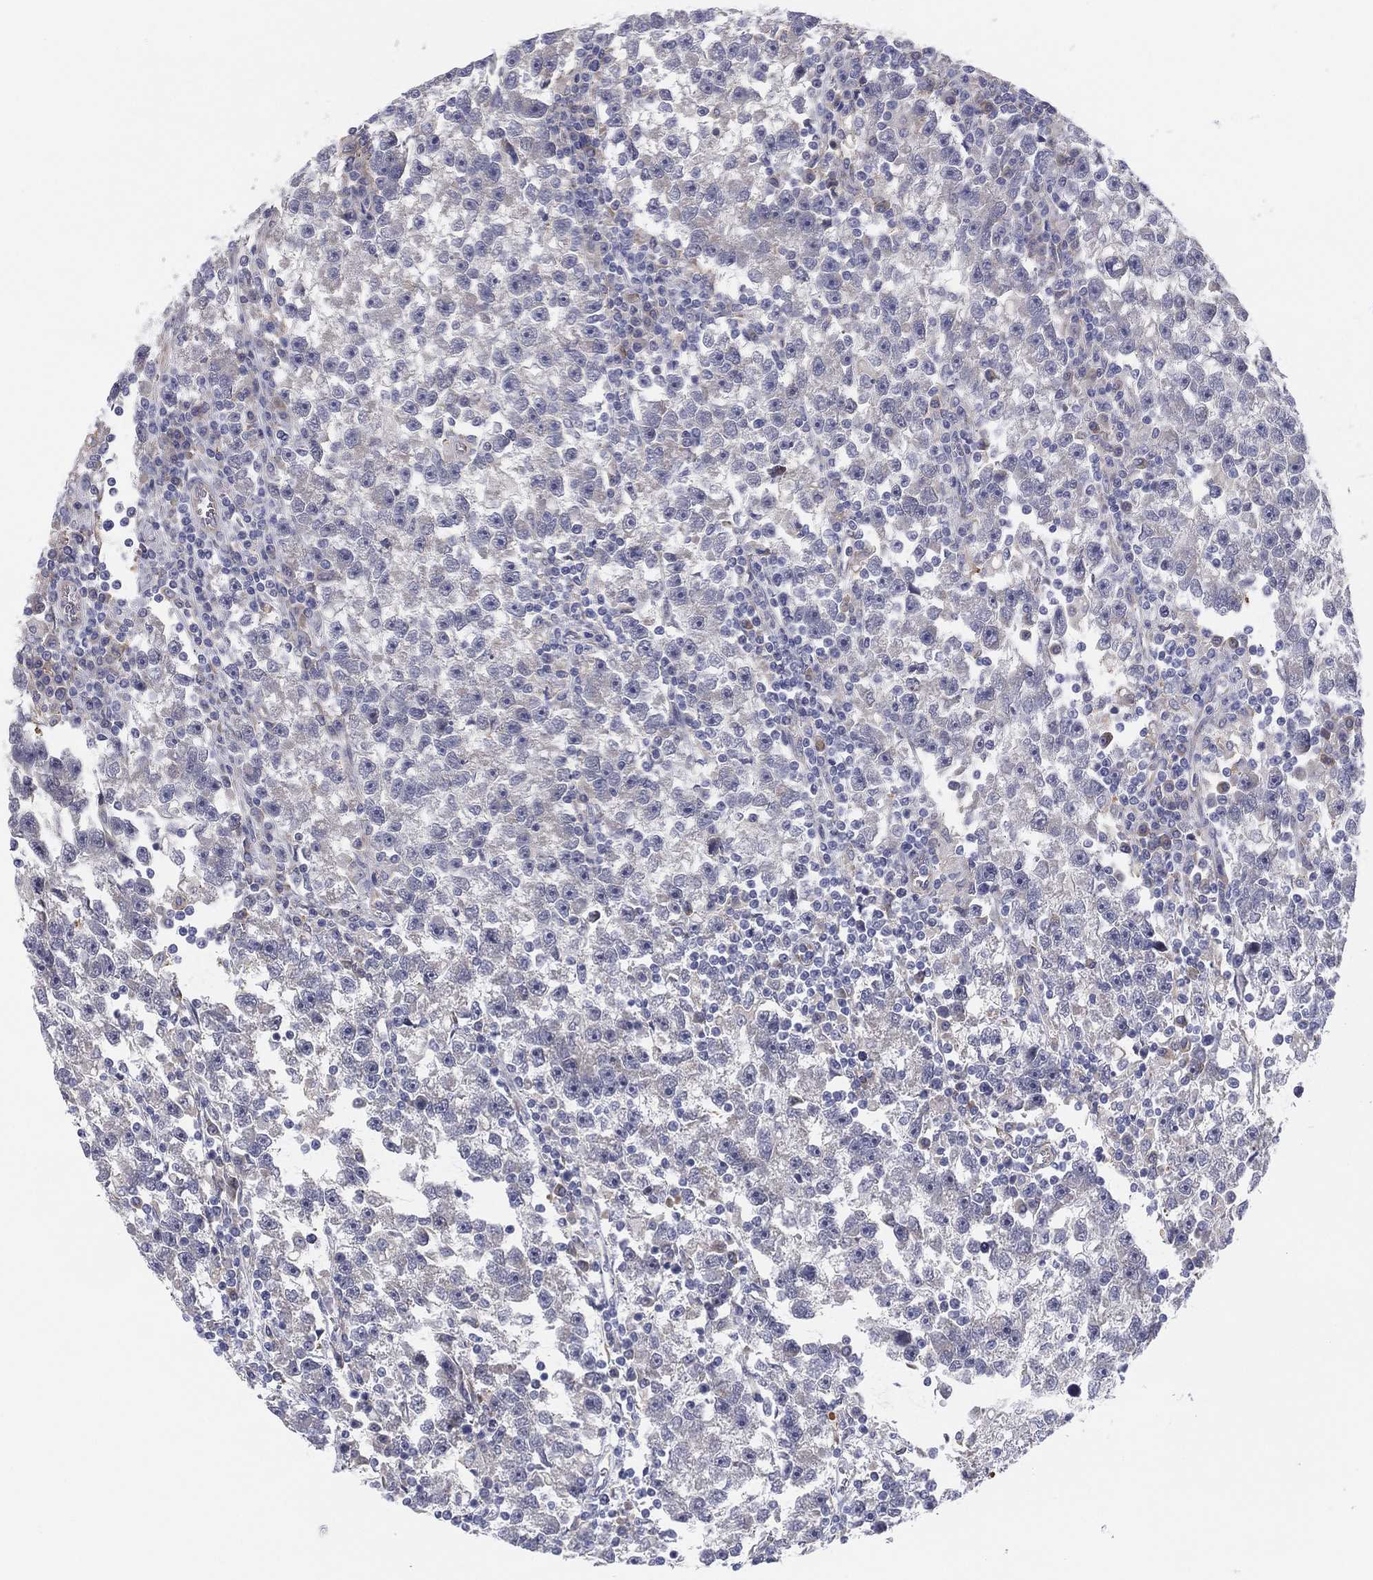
{"staining": {"intensity": "negative", "quantity": "none", "location": "none"}, "tissue": "testis cancer", "cell_type": "Tumor cells", "image_type": "cancer", "snomed": [{"axis": "morphology", "description": "Seminoma, NOS"}, {"axis": "topography", "description": "Testis"}], "caption": "DAB (3,3'-diaminobenzidine) immunohistochemical staining of seminoma (testis) shows no significant positivity in tumor cells. Nuclei are stained in blue.", "gene": "MLF1", "patient": {"sex": "male", "age": 47}}